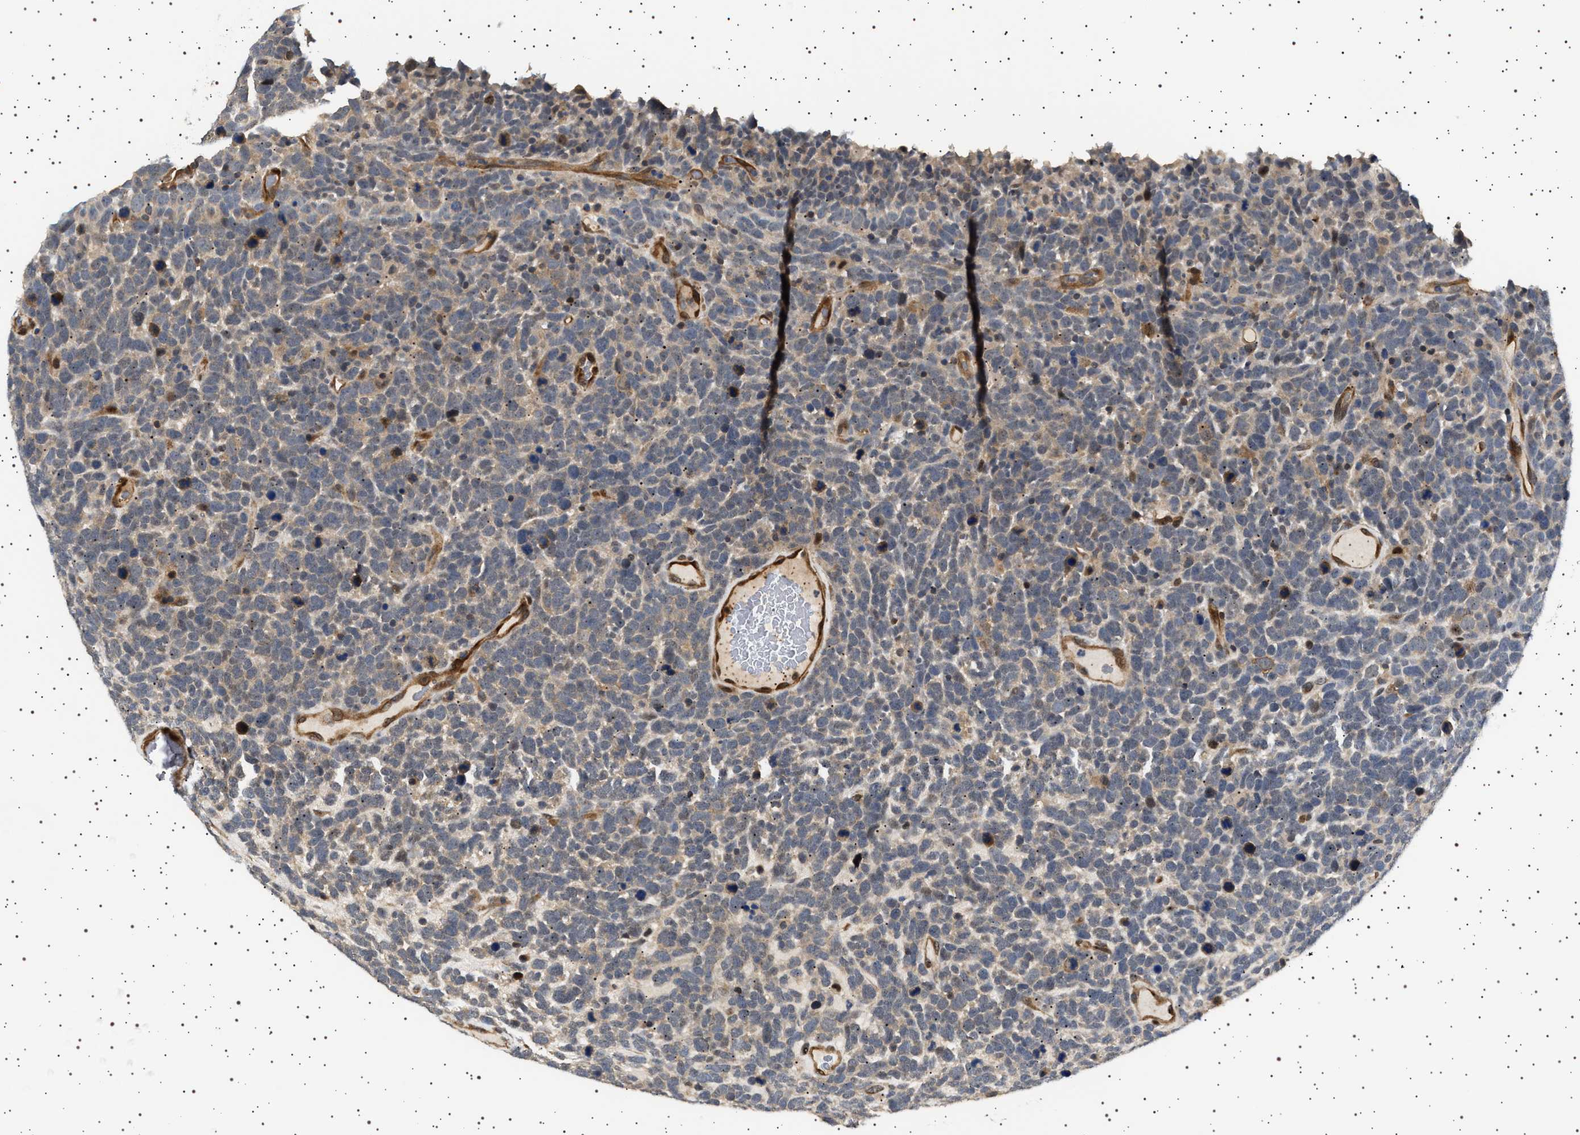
{"staining": {"intensity": "weak", "quantity": "25%-75%", "location": "cytoplasmic/membranous"}, "tissue": "urothelial cancer", "cell_type": "Tumor cells", "image_type": "cancer", "snomed": [{"axis": "morphology", "description": "Urothelial carcinoma, High grade"}, {"axis": "topography", "description": "Urinary bladder"}], "caption": "Weak cytoplasmic/membranous staining for a protein is identified in about 25%-75% of tumor cells of urothelial cancer using immunohistochemistry.", "gene": "BAG3", "patient": {"sex": "female", "age": 82}}